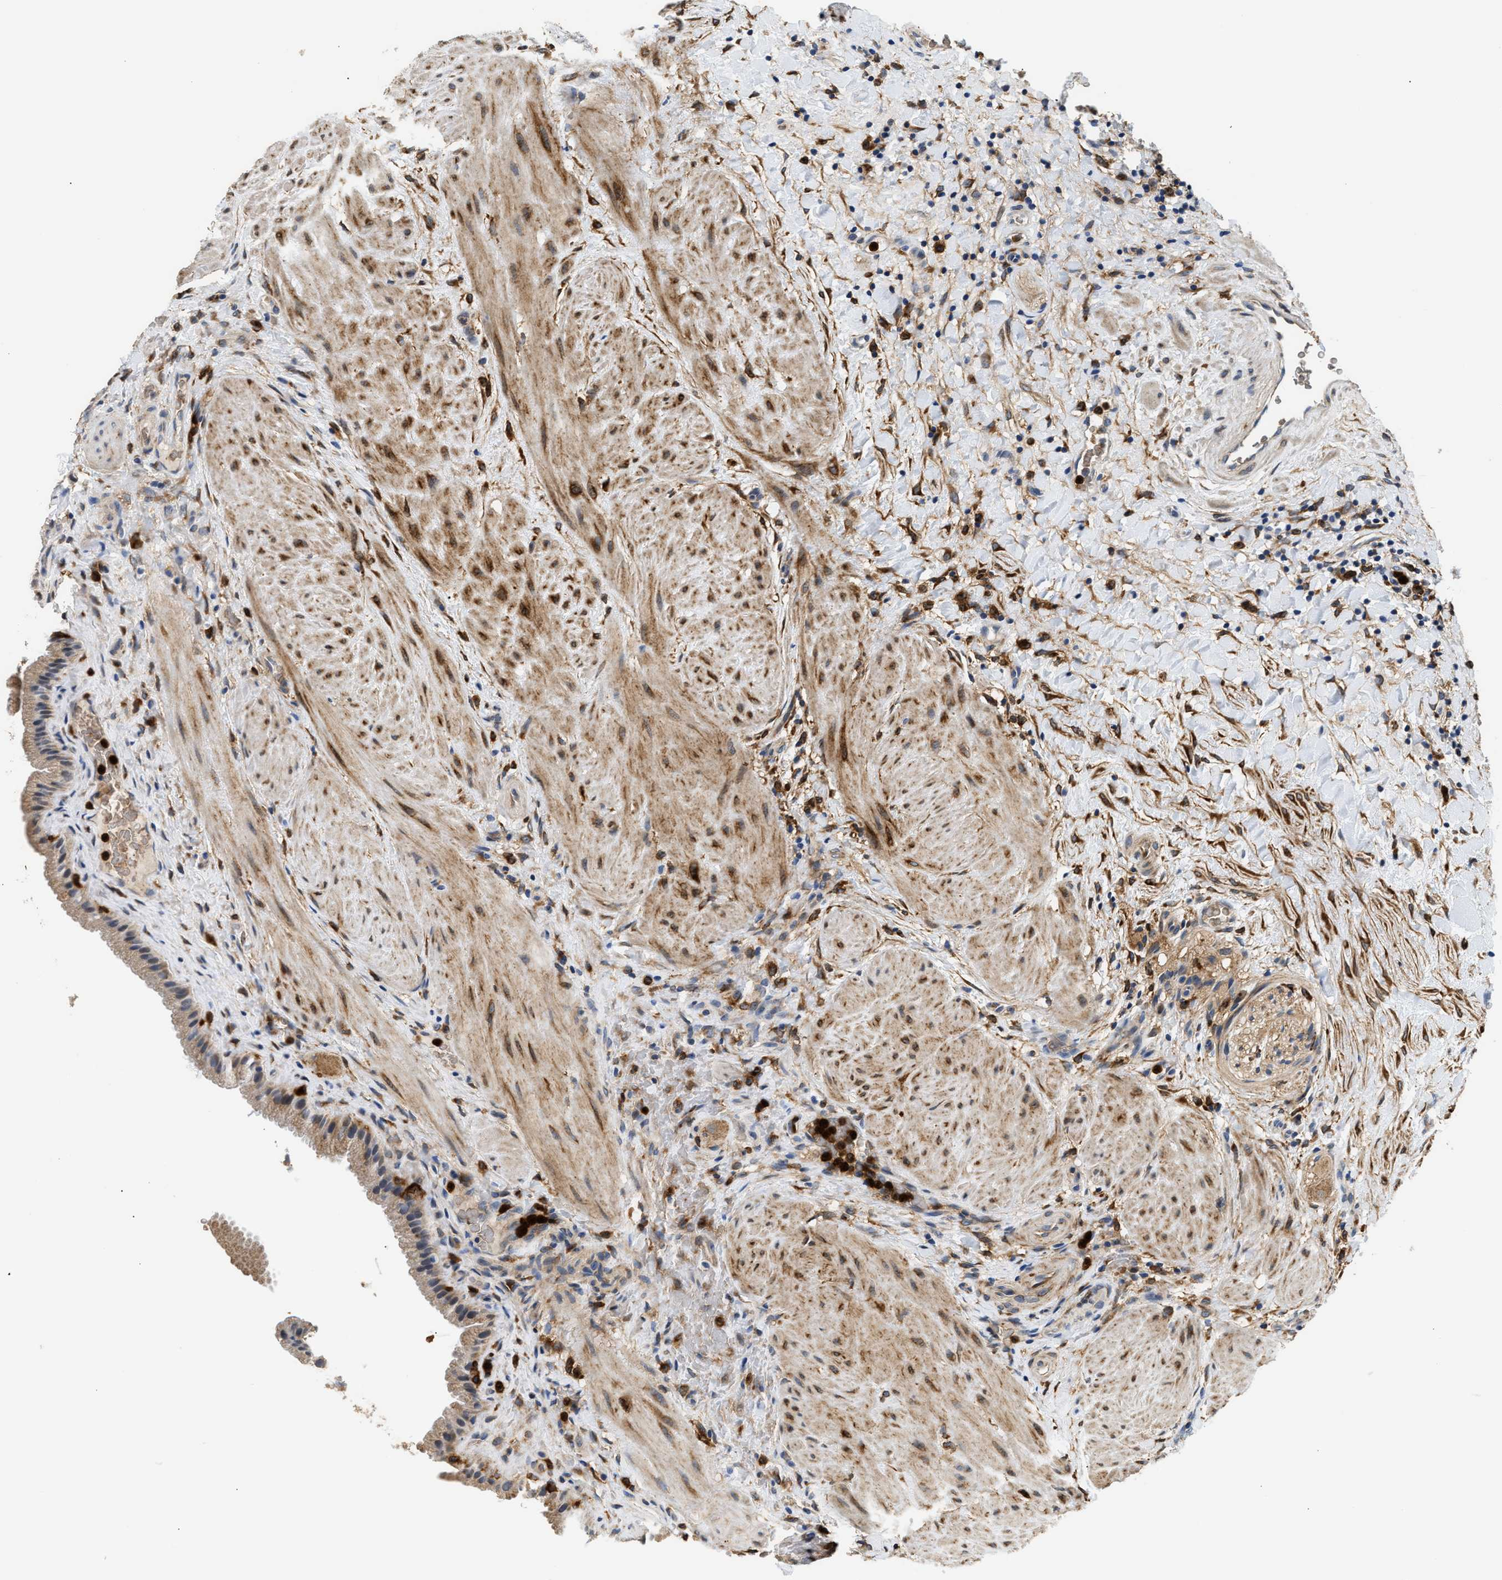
{"staining": {"intensity": "moderate", "quantity": ">75%", "location": "cytoplasmic/membranous,nuclear"}, "tissue": "gallbladder", "cell_type": "Glandular cells", "image_type": "normal", "snomed": [{"axis": "morphology", "description": "Normal tissue, NOS"}, {"axis": "topography", "description": "Gallbladder"}], "caption": "Immunohistochemical staining of benign gallbladder exhibits >75% levels of moderate cytoplasmic/membranous,nuclear protein staining in approximately >75% of glandular cells. (DAB (3,3'-diaminobenzidine) = brown stain, brightfield microscopy at high magnification).", "gene": "RAB31", "patient": {"sex": "male", "age": 49}}